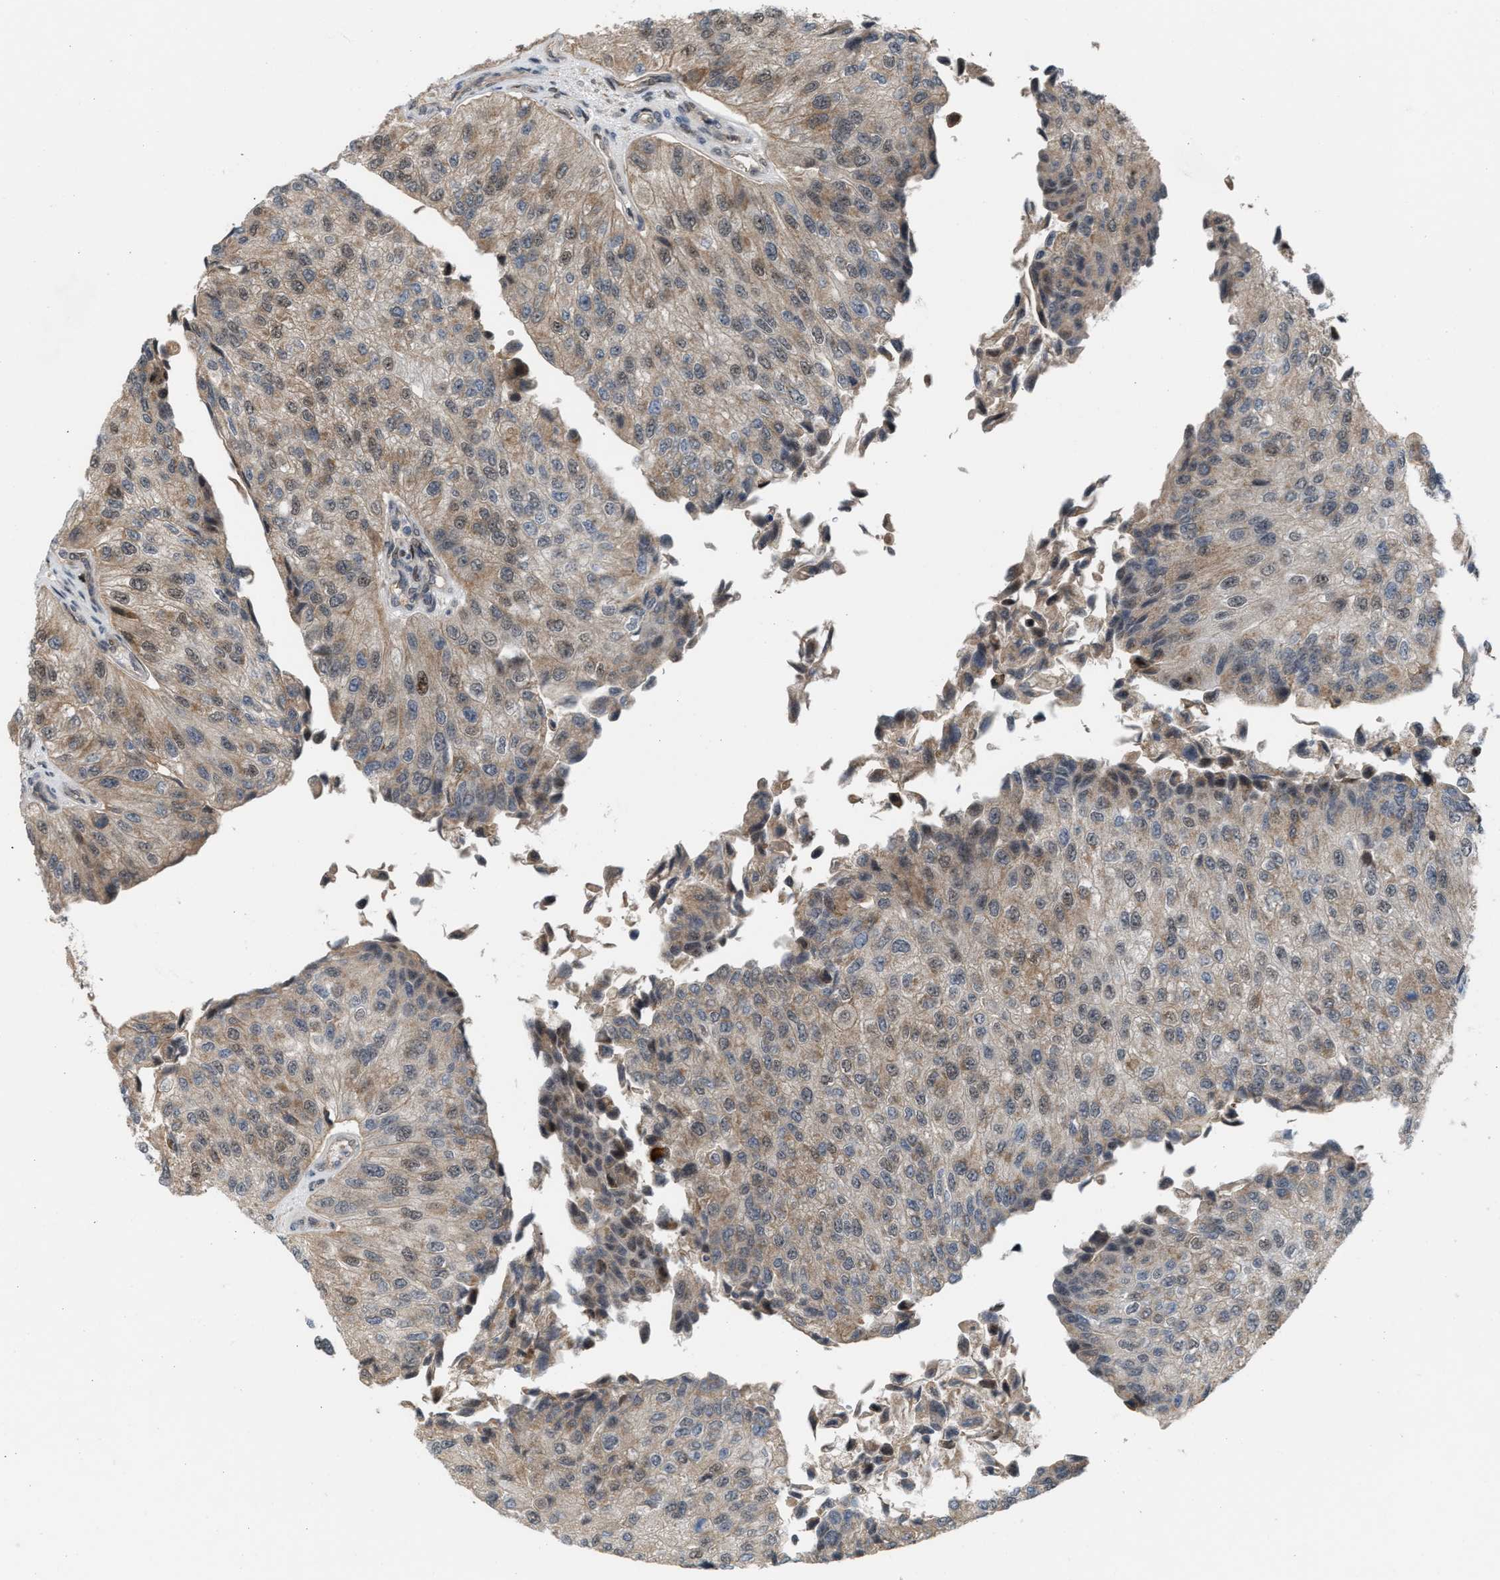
{"staining": {"intensity": "weak", "quantity": ">75%", "location": "cytoplasmic/membranous,nuclear"}, "tissue": "urothelial cancer", "cell_type": "Tumor cells", "image_type": "cancer", "snomed": [{"axis": "morphology", "description": "Urothelial carcinoma, High grade"}, {"axis": "topography", "description": "Kidney"}, {"axis": "topography", "description": "Urinary bladder"}], "caption": "High-magnification brightfield microscopy of high-grade urothelial carcinoma stained with DAB (brown) and counterstained with hematoxylin (blue). tumor cells exhibit weak cytoplasmic/membranous and nuclear expression is identified in approximately>75% of cells.", "gene": "RFFL", "patient": {"sex": "male", "age": 77}}